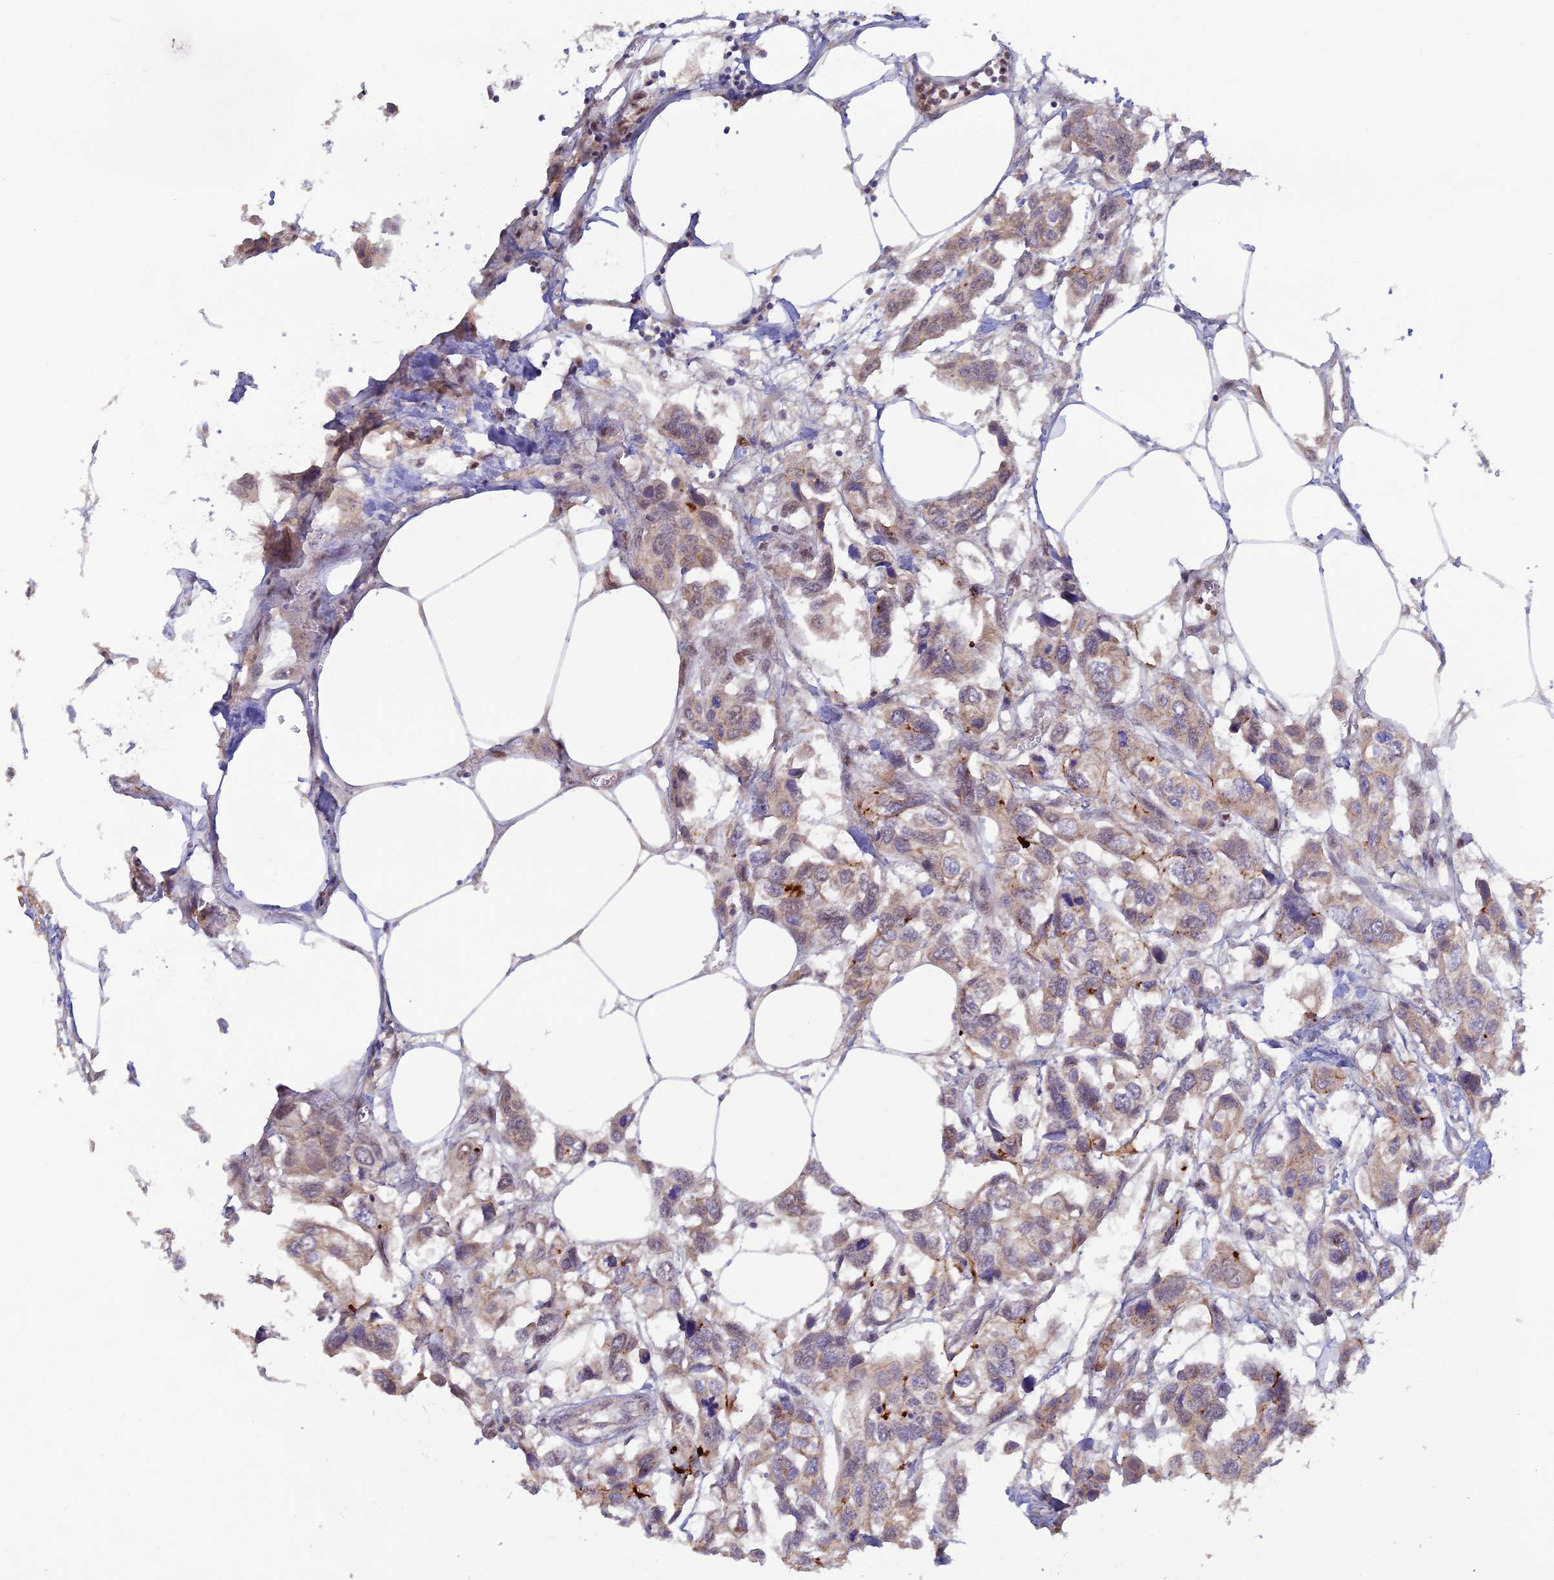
{"staining": {"intensity": "weak", "quantity": ">75%", "location": "cytoplasmic/membranous"}, "tissue": "urothelial cancer", "cell_type": "Tumor cells", "image_type": "cancer", "snomed": [{"axis": "morphology", "description": "Urothelial carcinoma, High grade"}, {"axis": "topography", "description": "Urinary bladder"}], "caption": "Immunohistochemical staining of urothelial cancer reveals low levels of weak cytoplasmic/membranous staining in approximately >75% of tumor cells. (Stains: DAB (3,3'-diaminobenzidine) in brown, nuclei in blue, Microscopy: brightfield microscopy at high magnification).", "gene": "FASTKD5", "patient": {"sex": "male", "age": 67}}